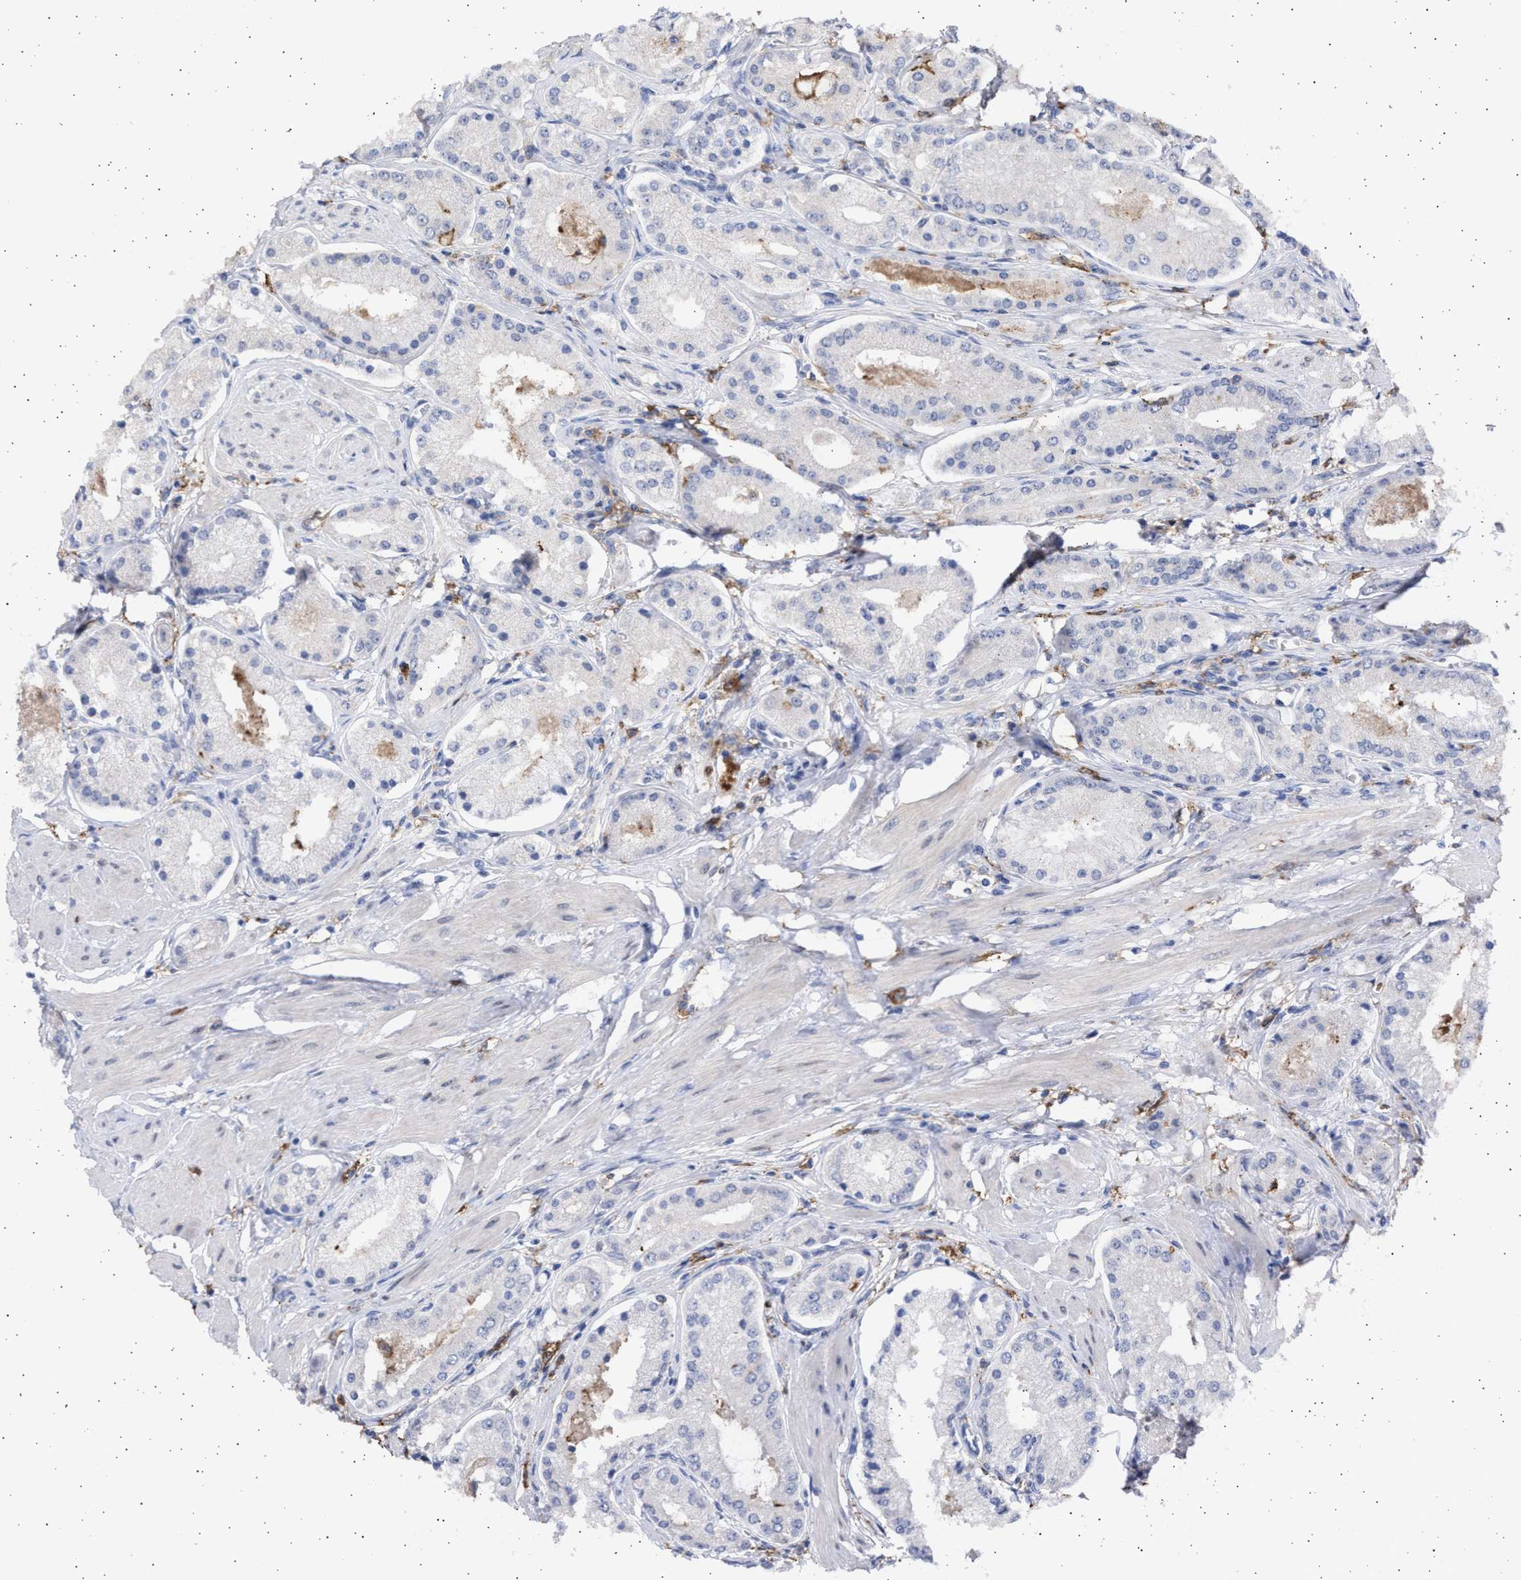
{"staining": {"intensity": "negative", "quantity": "none", "location": "none"}, "tissue": "prostate cancer", "cell_type": "Tumor cells", "image_type": "cancer", "snomed": [{"axis": "morphology", "description": "Adenocarcinoma, High grade"}, {"axis": "topography", "description": "Prostate"}], "caption": "High magnification brightfield microscopy of adenocarcinoma (high-grade) (prostate) stained with DAB (brown) and counterstained with hematoxylin (blue): tumor cells show no significant positivity.", "gene": "FCER1A", "patient": {"sex": "male", "age": 66}}